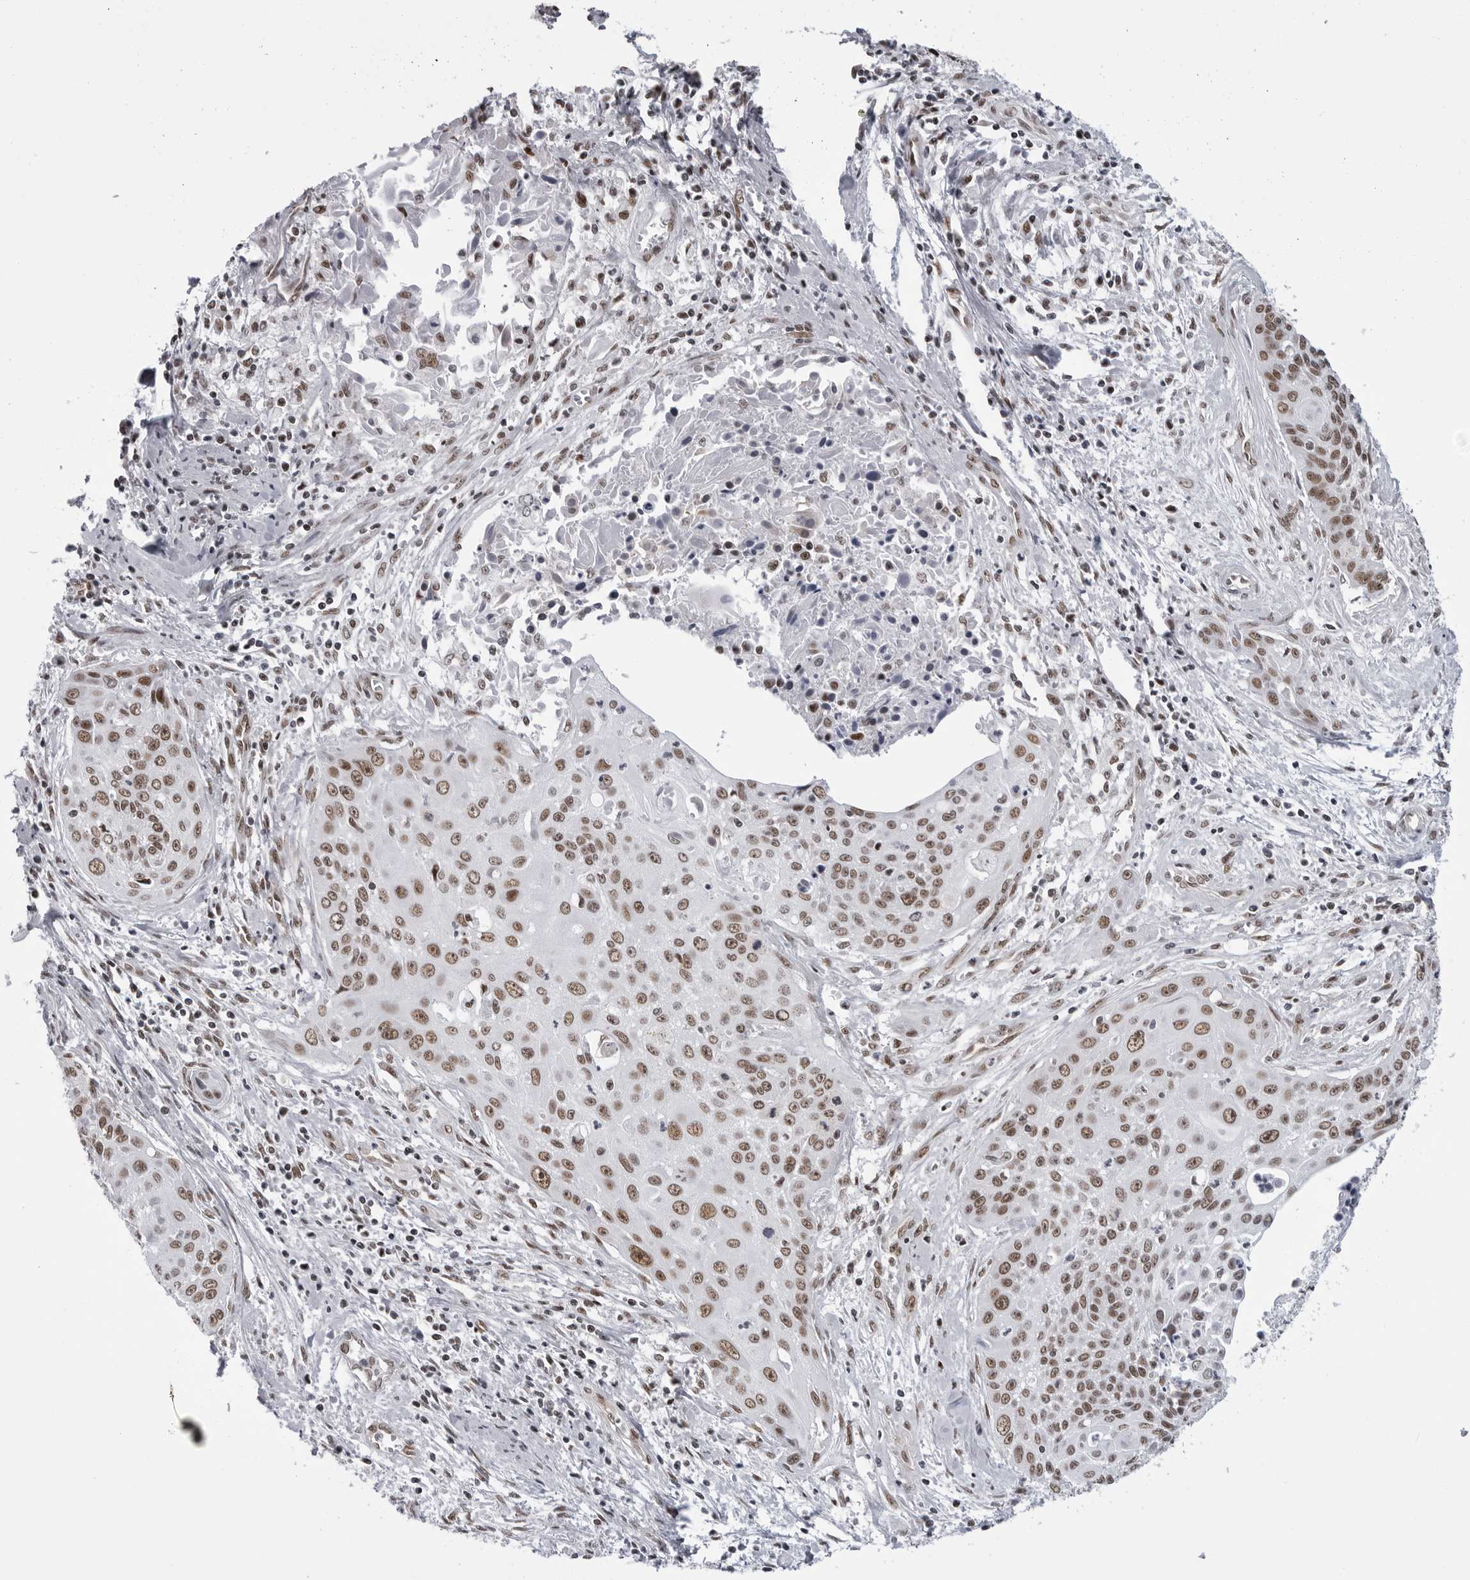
{"staining": {"intensity": "moderate", "quantity": ">75%", "location": "nuclear"}, "tissue": "cervical cancer", "cell_type": "Tumor cells", "image_type": "cancer", "snomed": [{"axis": "morphology", "description": "Squamous cell carcinoma, NOS"}, {"axis": "topography", "description": "Cervix"}], "caption": "Moderate nuclear staining is identified in approximately >75% of tumor cells in cervical cancer.", "gene": "RNF26", "patient": {"sex": "female", "age": 55}}